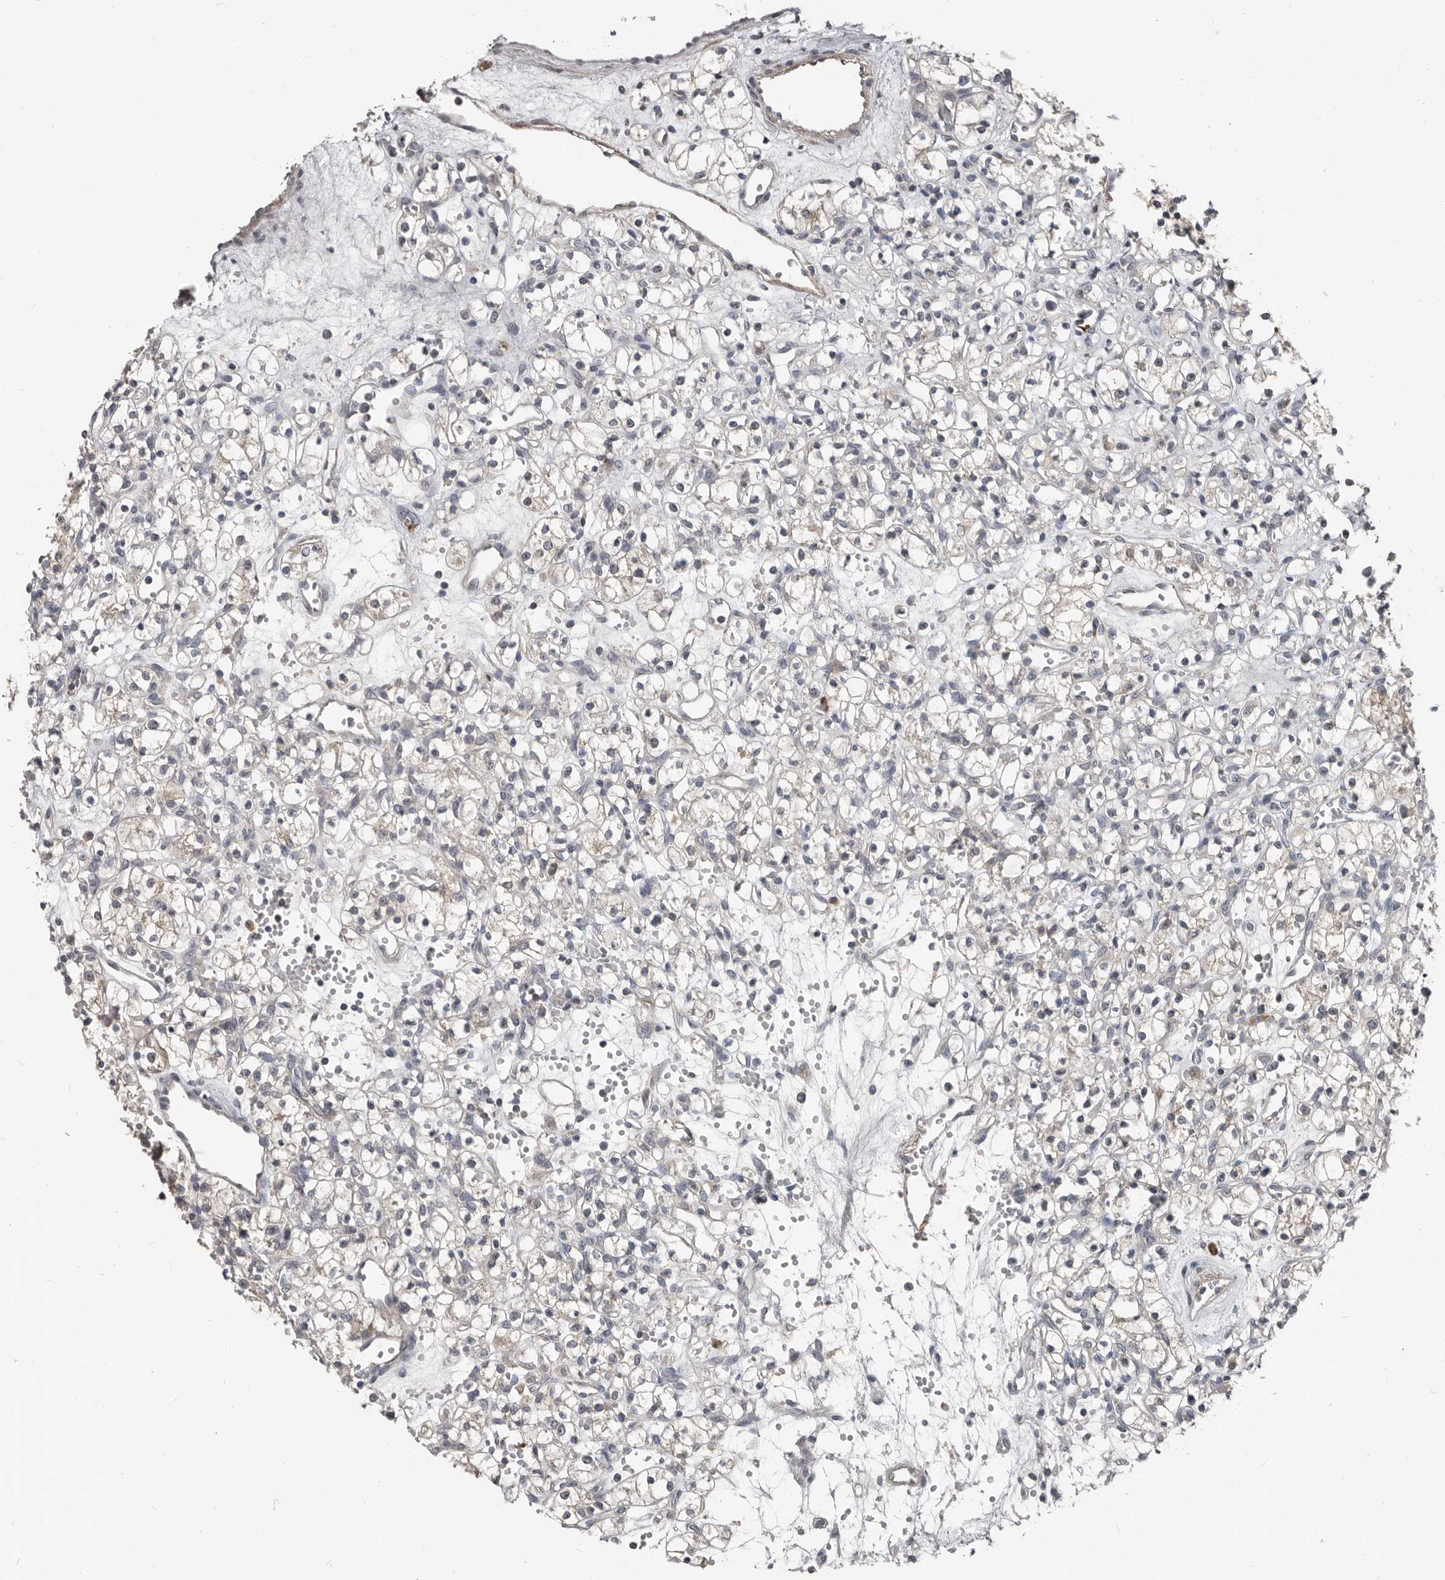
{"staining": {"intensity": "weak", "quantity": "<25%", "location": "cytoplasmic/membranous"}, "tissue": "renal cancer", "cell_type": "Tumor cells", "image_type": "cancer", "snomed": [{"axis": "morphology", "description": "Adenocarcinoma, NOS"}, {"axis": "topography", "description": "Kidney"}], "caption": "Histopathology image shows no protein staining in tumor cells of renal cancer (adenocarcinoma) tissue.", "gene": "AKNAD1", "patient": {"sex": "female", "age": 59}}